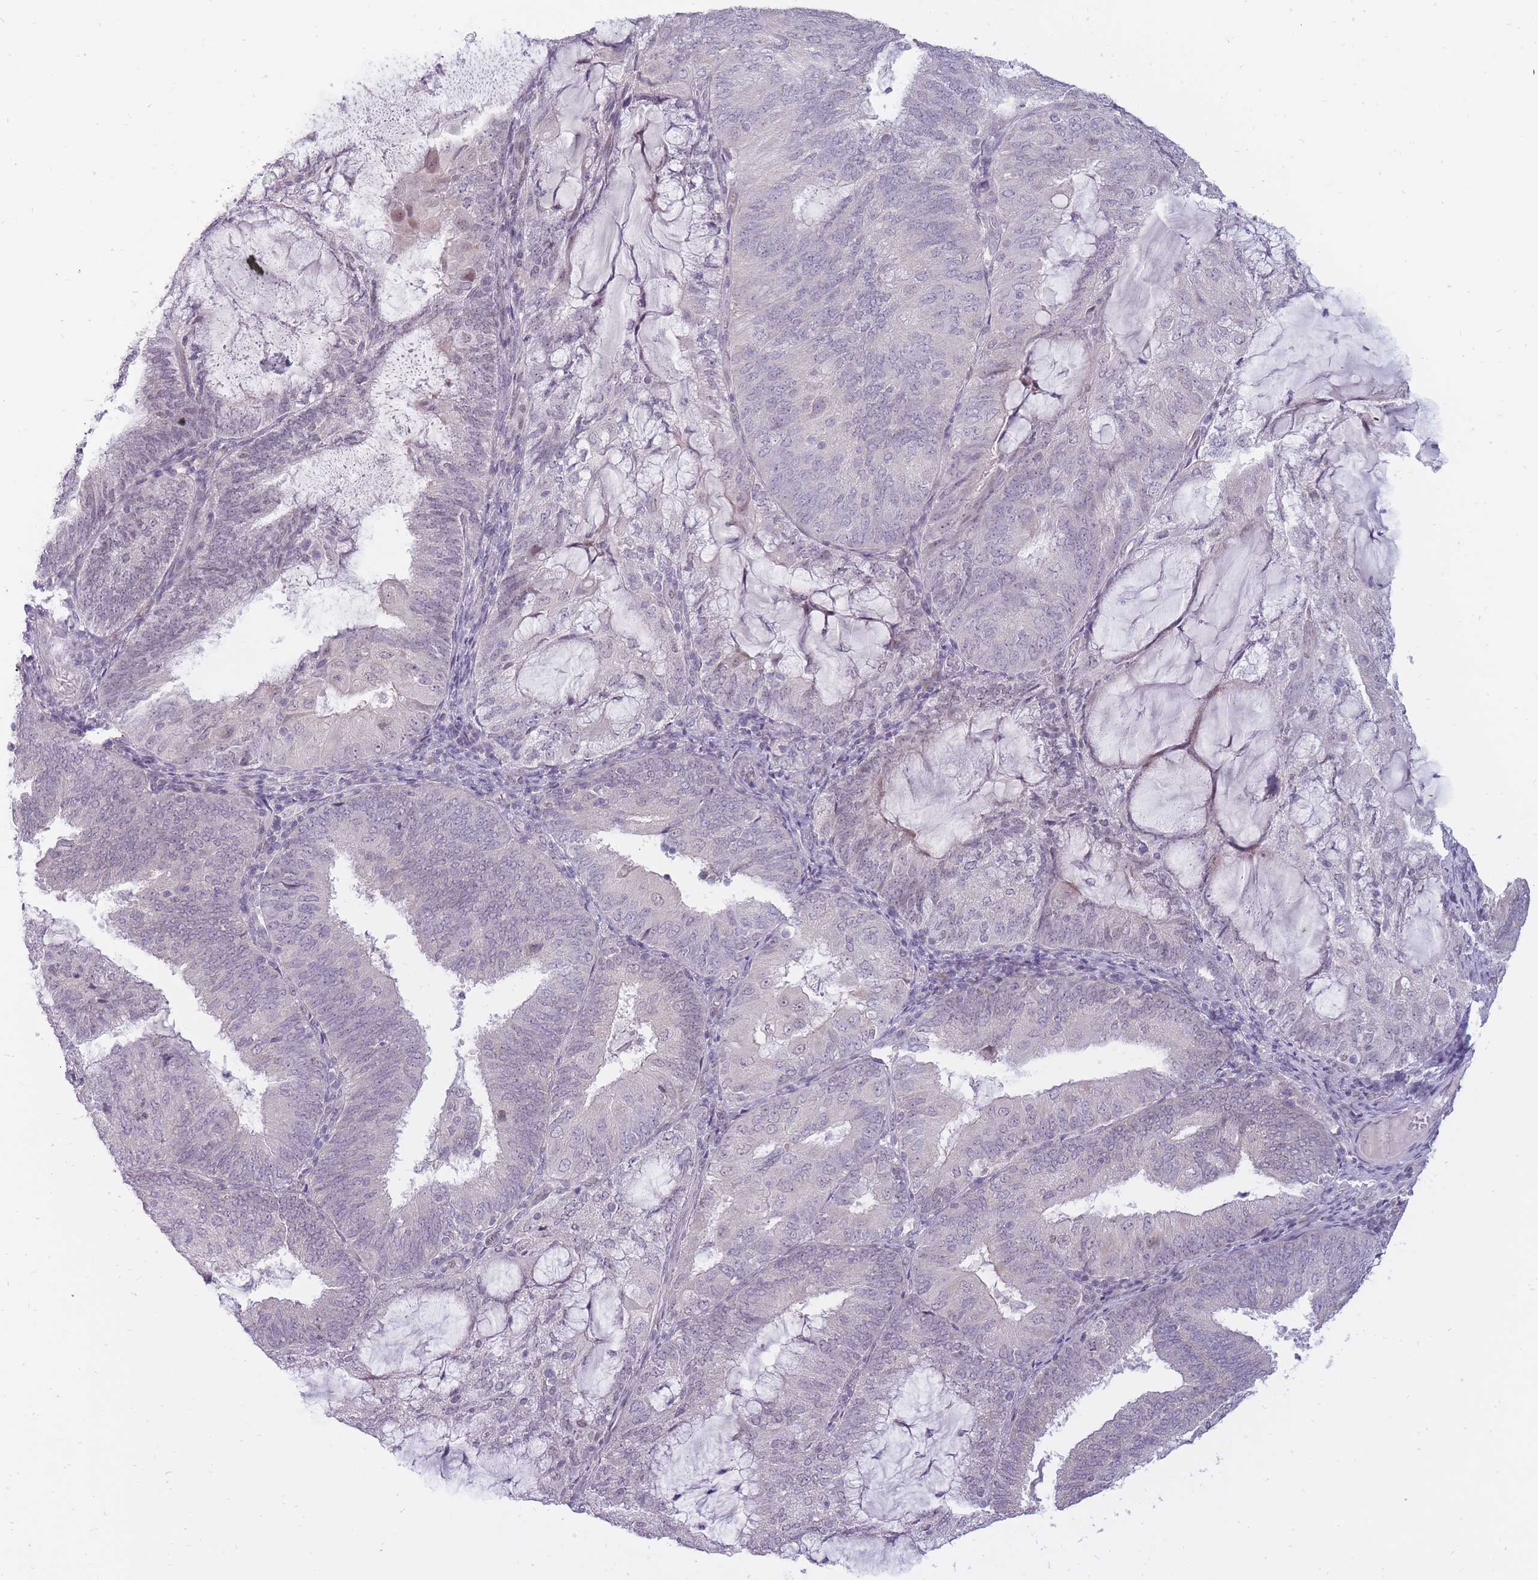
{"staining": {"intensity": "negative", "quantity": "none", "location": "none"}, "tissue": "endometrial cancer", "cell_type": "Tumor cells", "image_type": "cancer", "snomed": [{"axis": "morphology", "description": "Adenocarcinoma, NOS"}, {"axis": "topography", "description": "Endometrium"}], "caption": "The micrograph shows no staining of tumor cells in endometrial adenocarcinoma.", "gene": "POMZP3", "patient": {"sex": "female", "age": 81}}